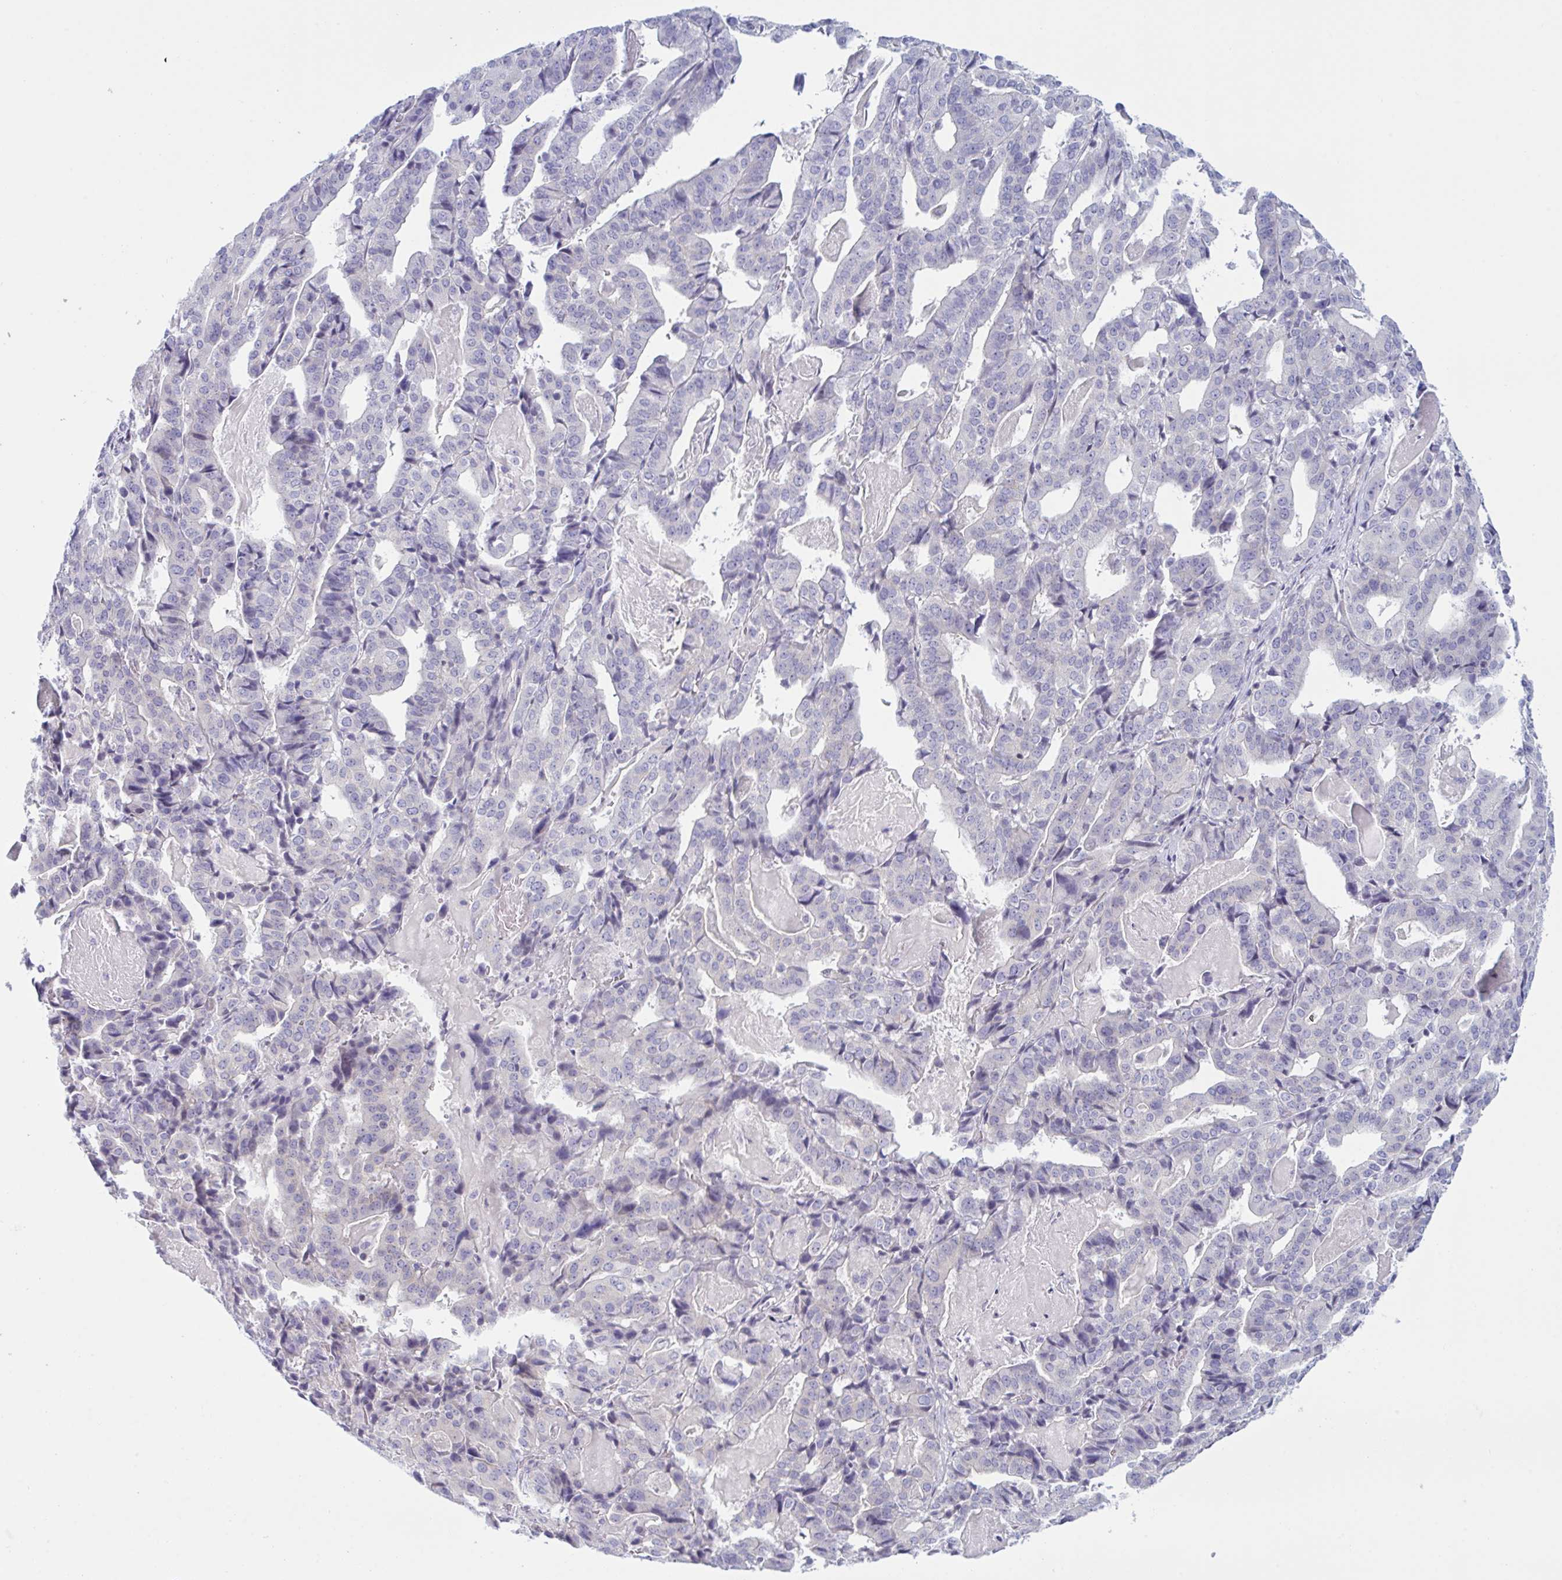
{"staining": {"intensity": "negative", "quantity": "none", "location": "none"}, "tissue": "stomach cancer", "cell_type": "Tumor cells", "image_type": "cancer", "snomed": [{"axis": "morphology", "description": "Adenocarcinoma, NOS"}, {"axis": "topography", "description": "Stomach"}], "caption": "Photomicrograph shows no protein staining in tumor cells of stomach cancer (adenocarcinoma) tissue.", "gene": "NAA30", "patient": {"sex": "male", "age": 48}}